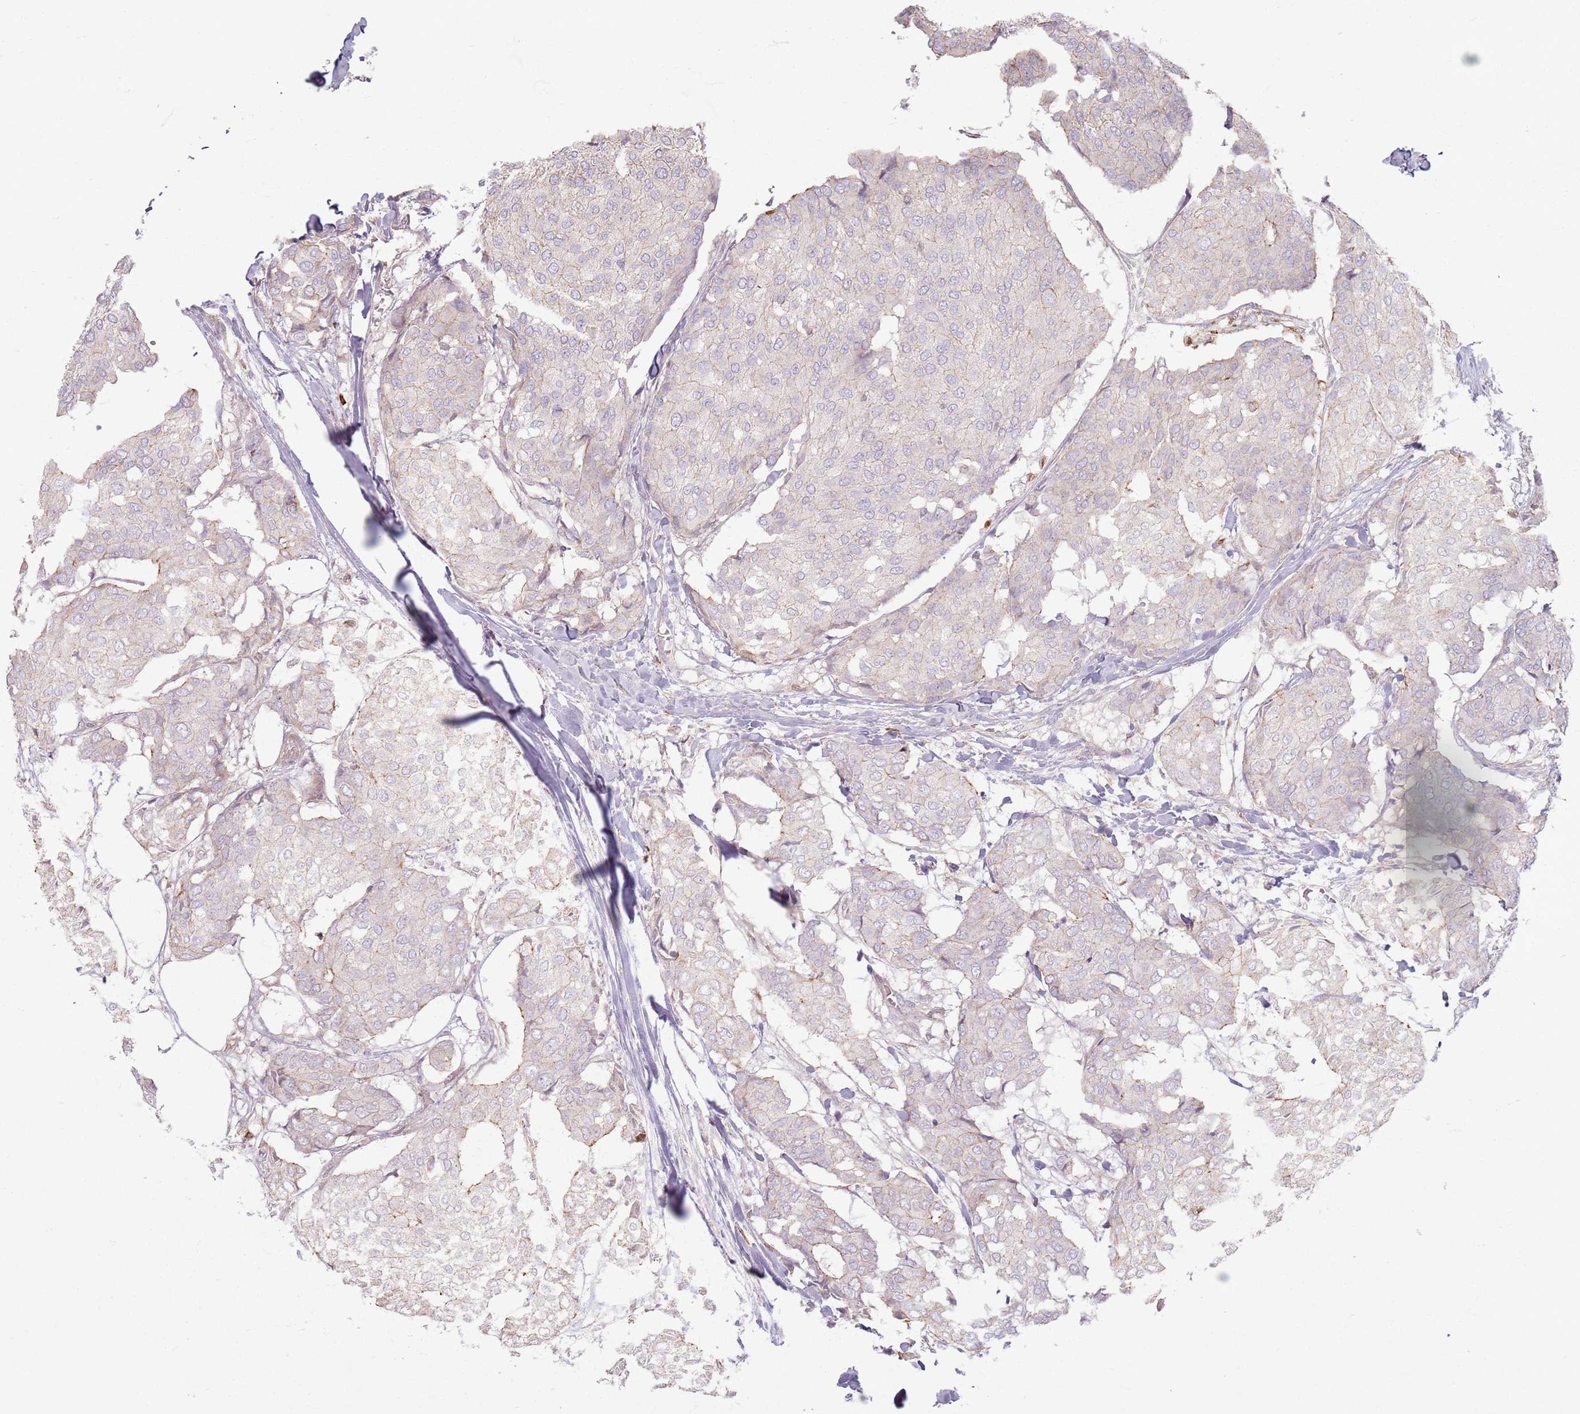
{"staining": {"intensity": "weak", "quantity": "<25%", "location": "cytoplasmic/membranous"}, "tissue": "breast cancer", "cell_type": "Tumor cells", "image_type": "cancer", "snomed": [{"axis": "morphology", "description": "Duct carcinoma"}, {"axis": "topography", "description": "Breast"}], "caption": "Tumor cells show no significant protein positivity in invasive ductal carcinoma (breast).", "gene": "KCNA5", "patient": {"sex": "female", "age": 75}}